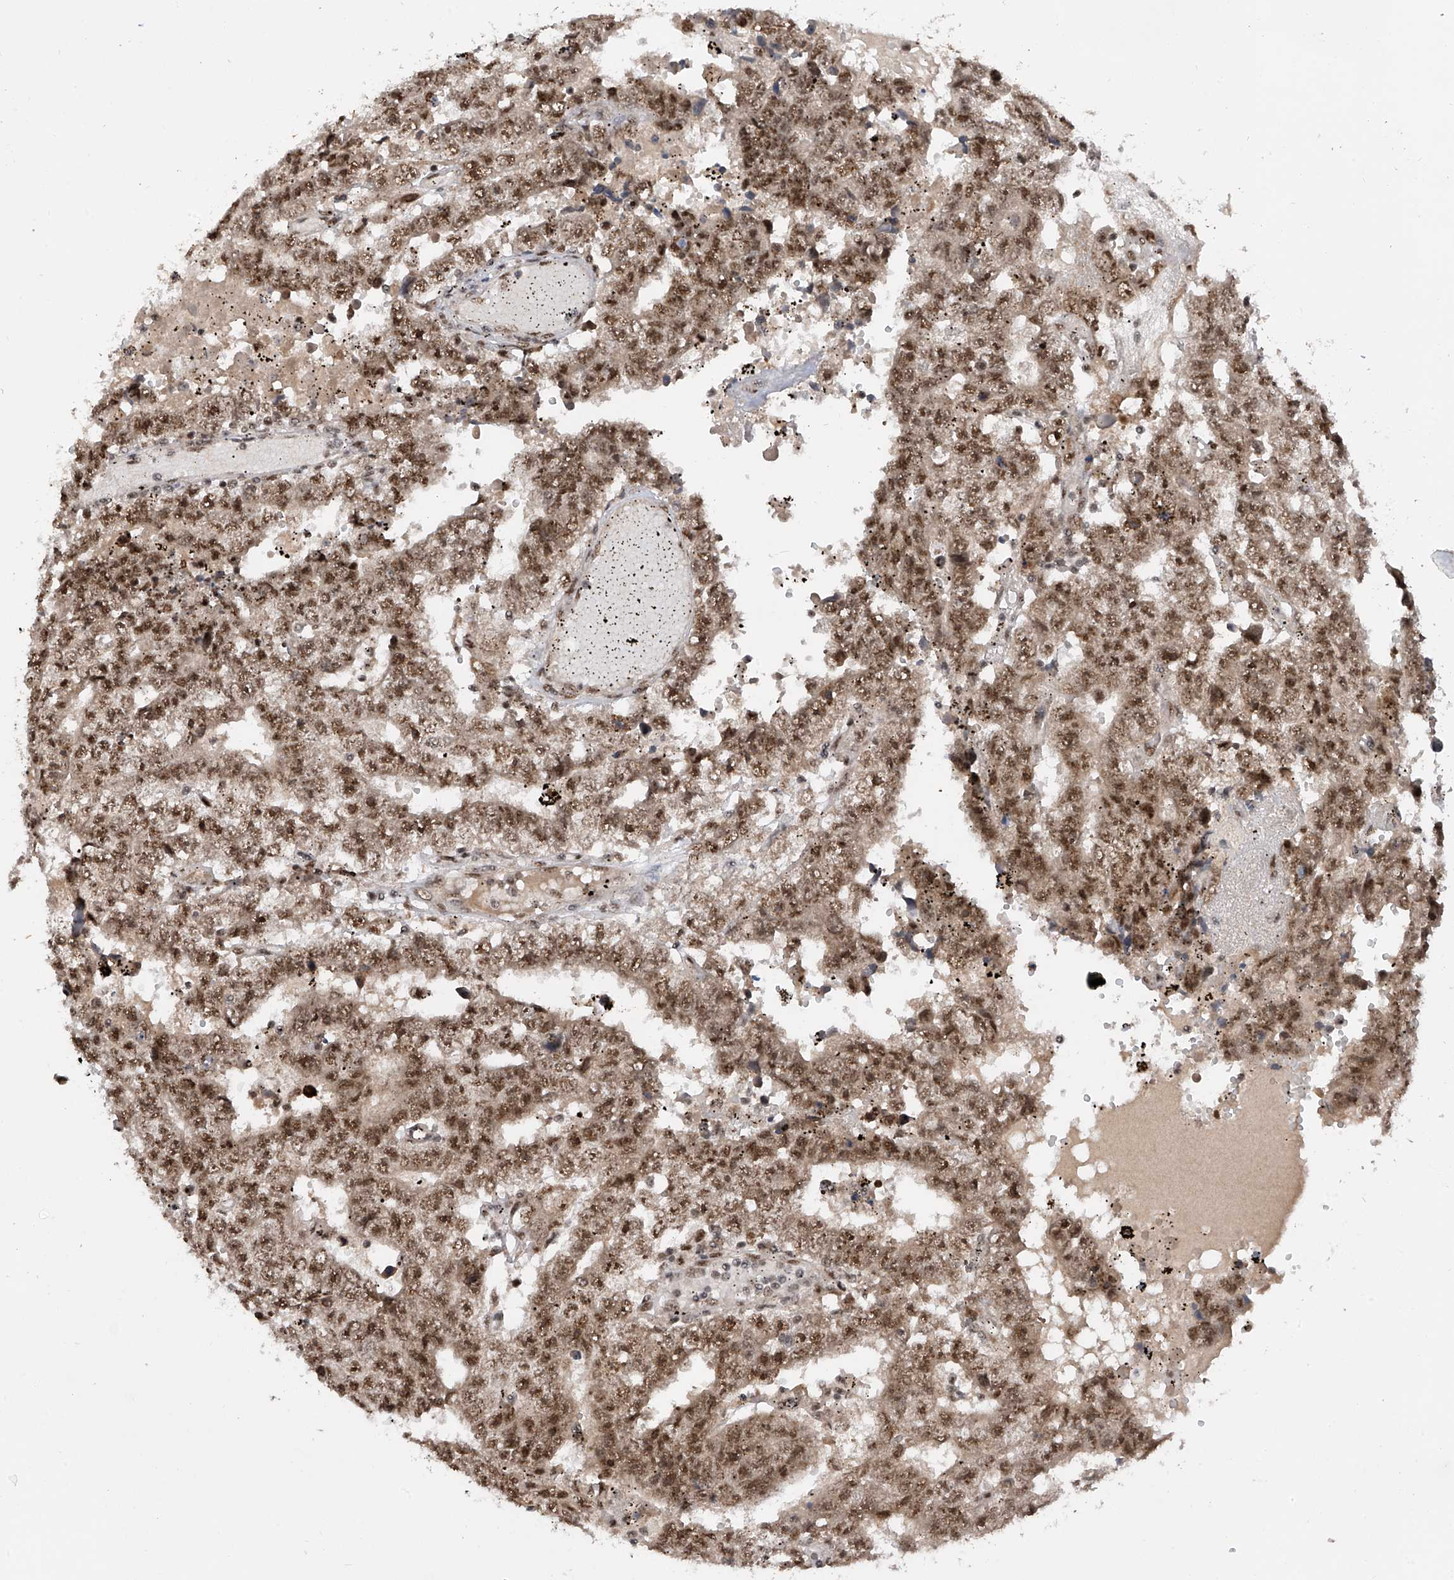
{"staining": {"intensity": "moderate", "quantity": ">75%", "location": "nuclear"}, "tissue": "testis cancer", "cell_type": "Tumor cells", "image_type": "cancer", "snomed": [{"axis": "morphology", "description": "Carcinoma, Embryonal, NOS"}, {"axis": "topography", "description": "Testis"}], "caption": "Testis embryonal carcinoma was stained to show a protein in brown. There is medium levels of moderate nuclear expression in about >75% of tumor cells.", "gene": "RPAIN", "patient": {"sex": "male", "age": 25}}